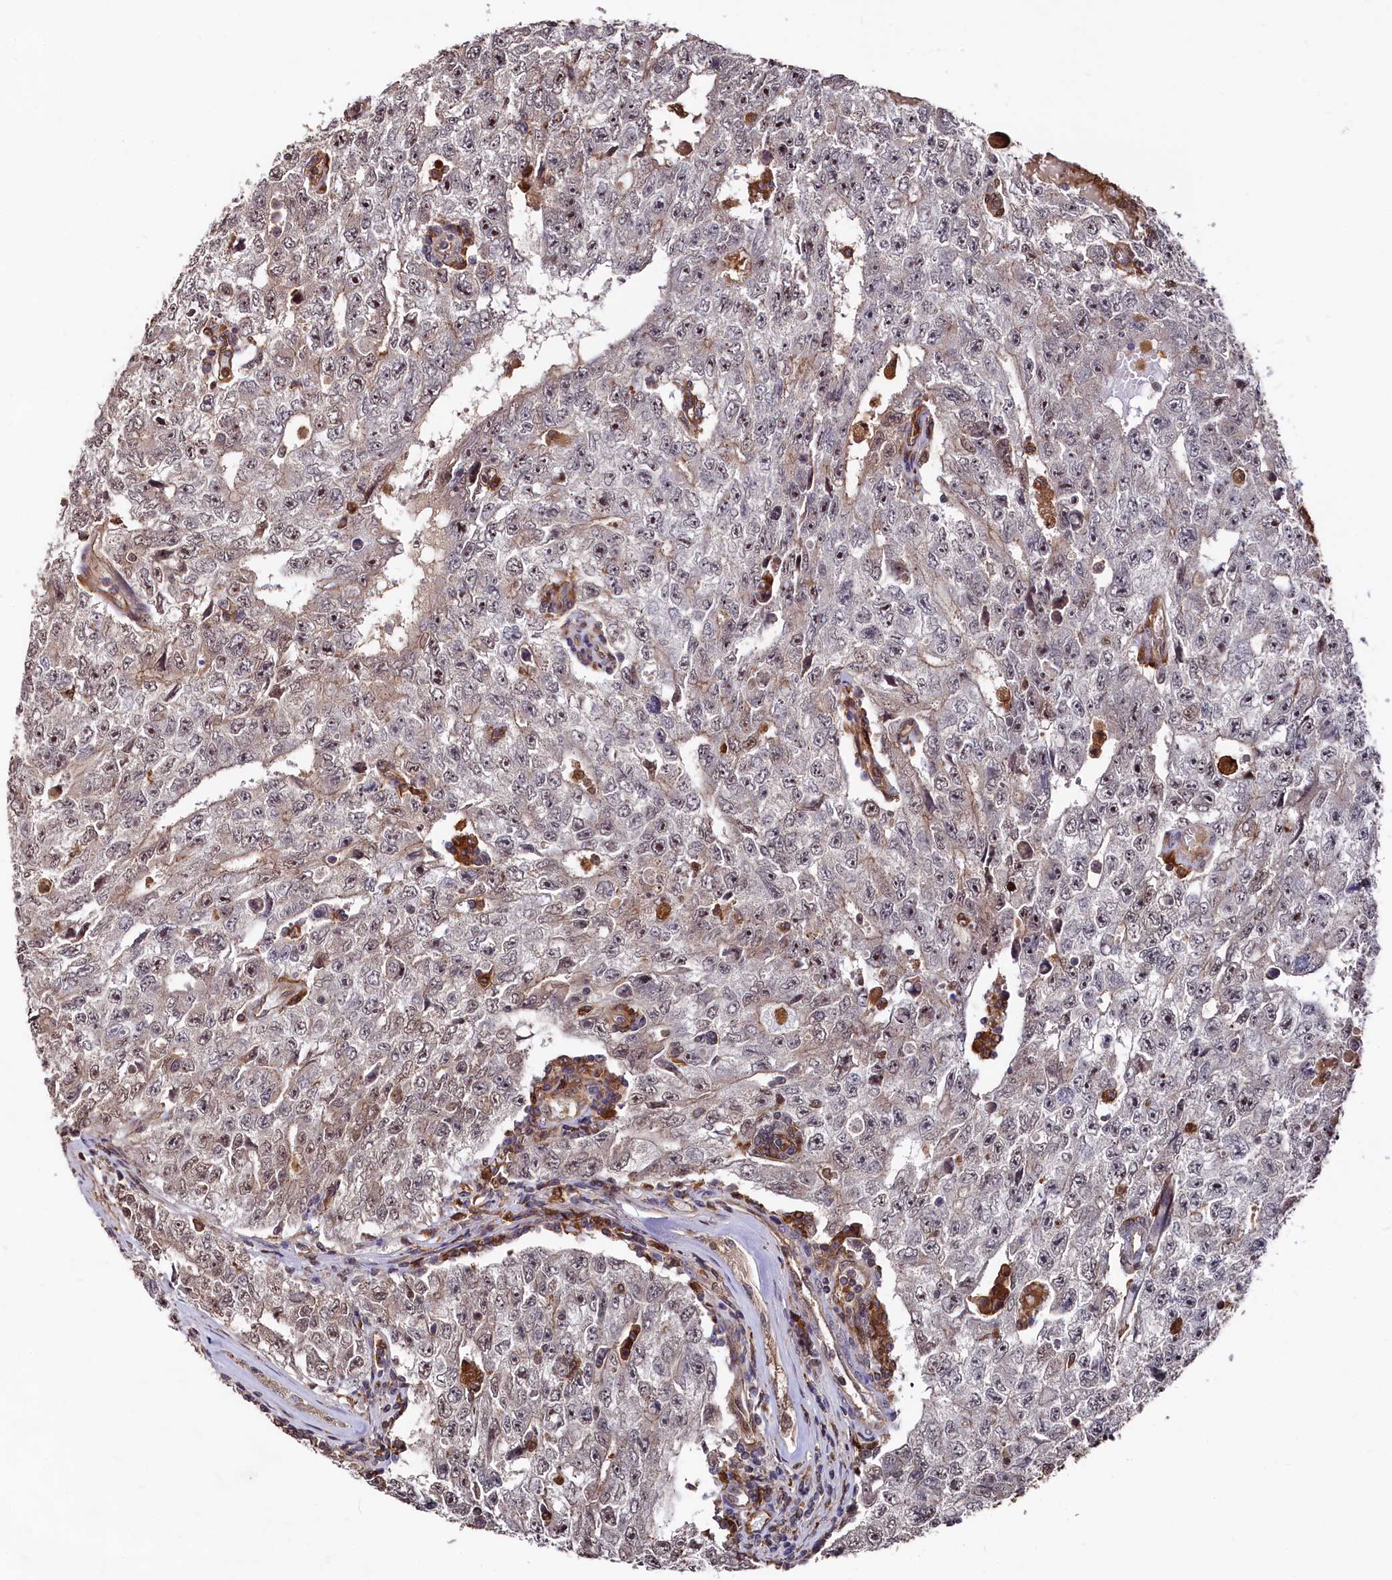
{"staining": {"intensity": "weak", "quantity": "<25%", "location": "cytoplasmic/membranous"}, "tissue": "testis cancer", "cell_type": "Tumor cells", "image_type": "cancer", "snomed": [{"axis": "morphology", "description": "Carcinoma, Embryonal, NOS"}, {"axis": "topography", "description": "Testis"}], "caption": "The photomicrograph shows no staining of tumor cells in testis cancer (embryonal carcinoma).", "gene": "PLEKHO2", "patient": {"sex": "male", "age": 17}}